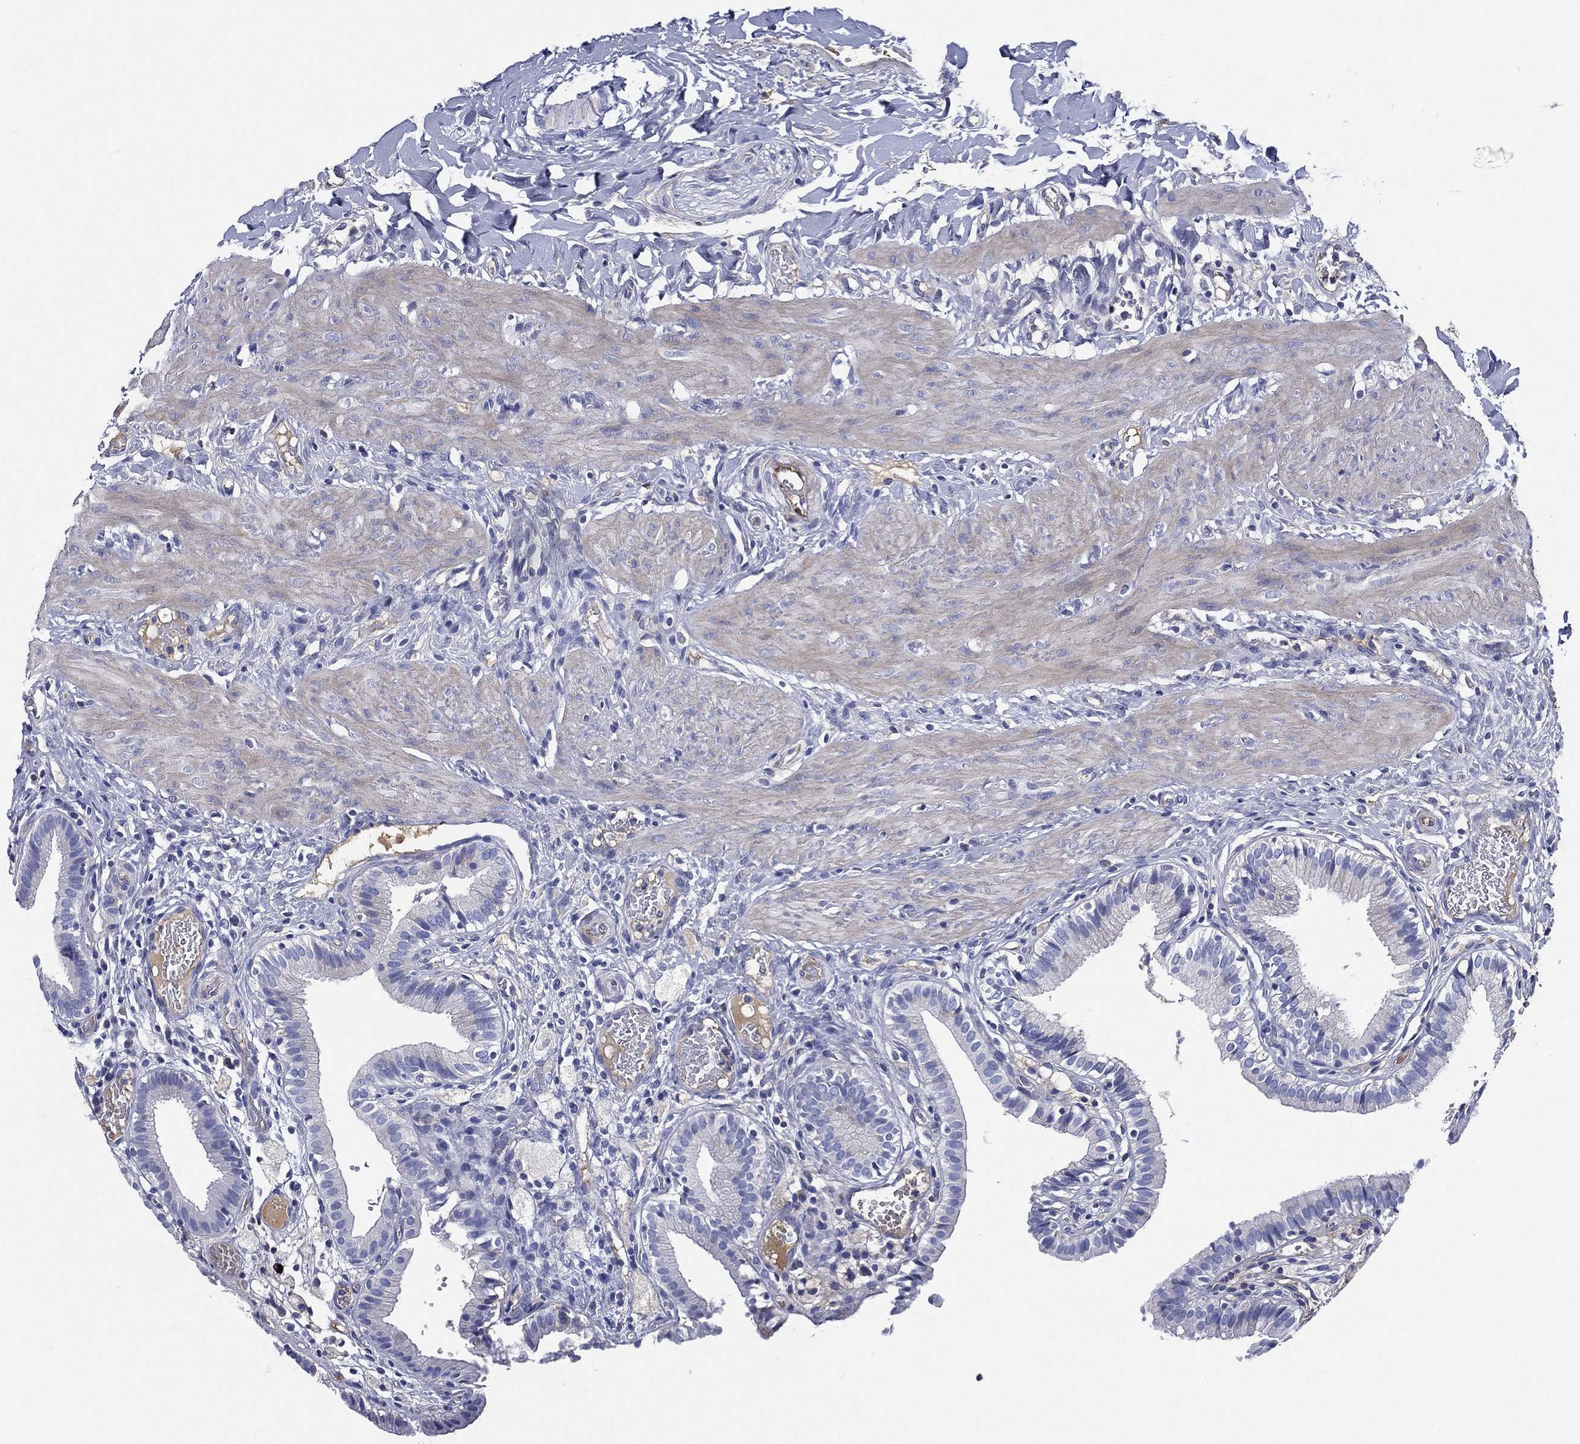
{"staining": {"intensity": "negative", "quantity": "none", "location": "none"}, "tissue": "gallbladder", "cell_type": "Glandular cells", "image_type": "normal", "snomed": [{"axis": "morphology", "description": "Normal tissue, NOS"}, {"axis": "topography", "description": "Gallbladder"}], "caption": "The IHC photomicrograph has no significant staining in glandular cells of gallbladder.", "gene": "TMPRSS11D", "patient": {"sex": "female", "age": 24}}